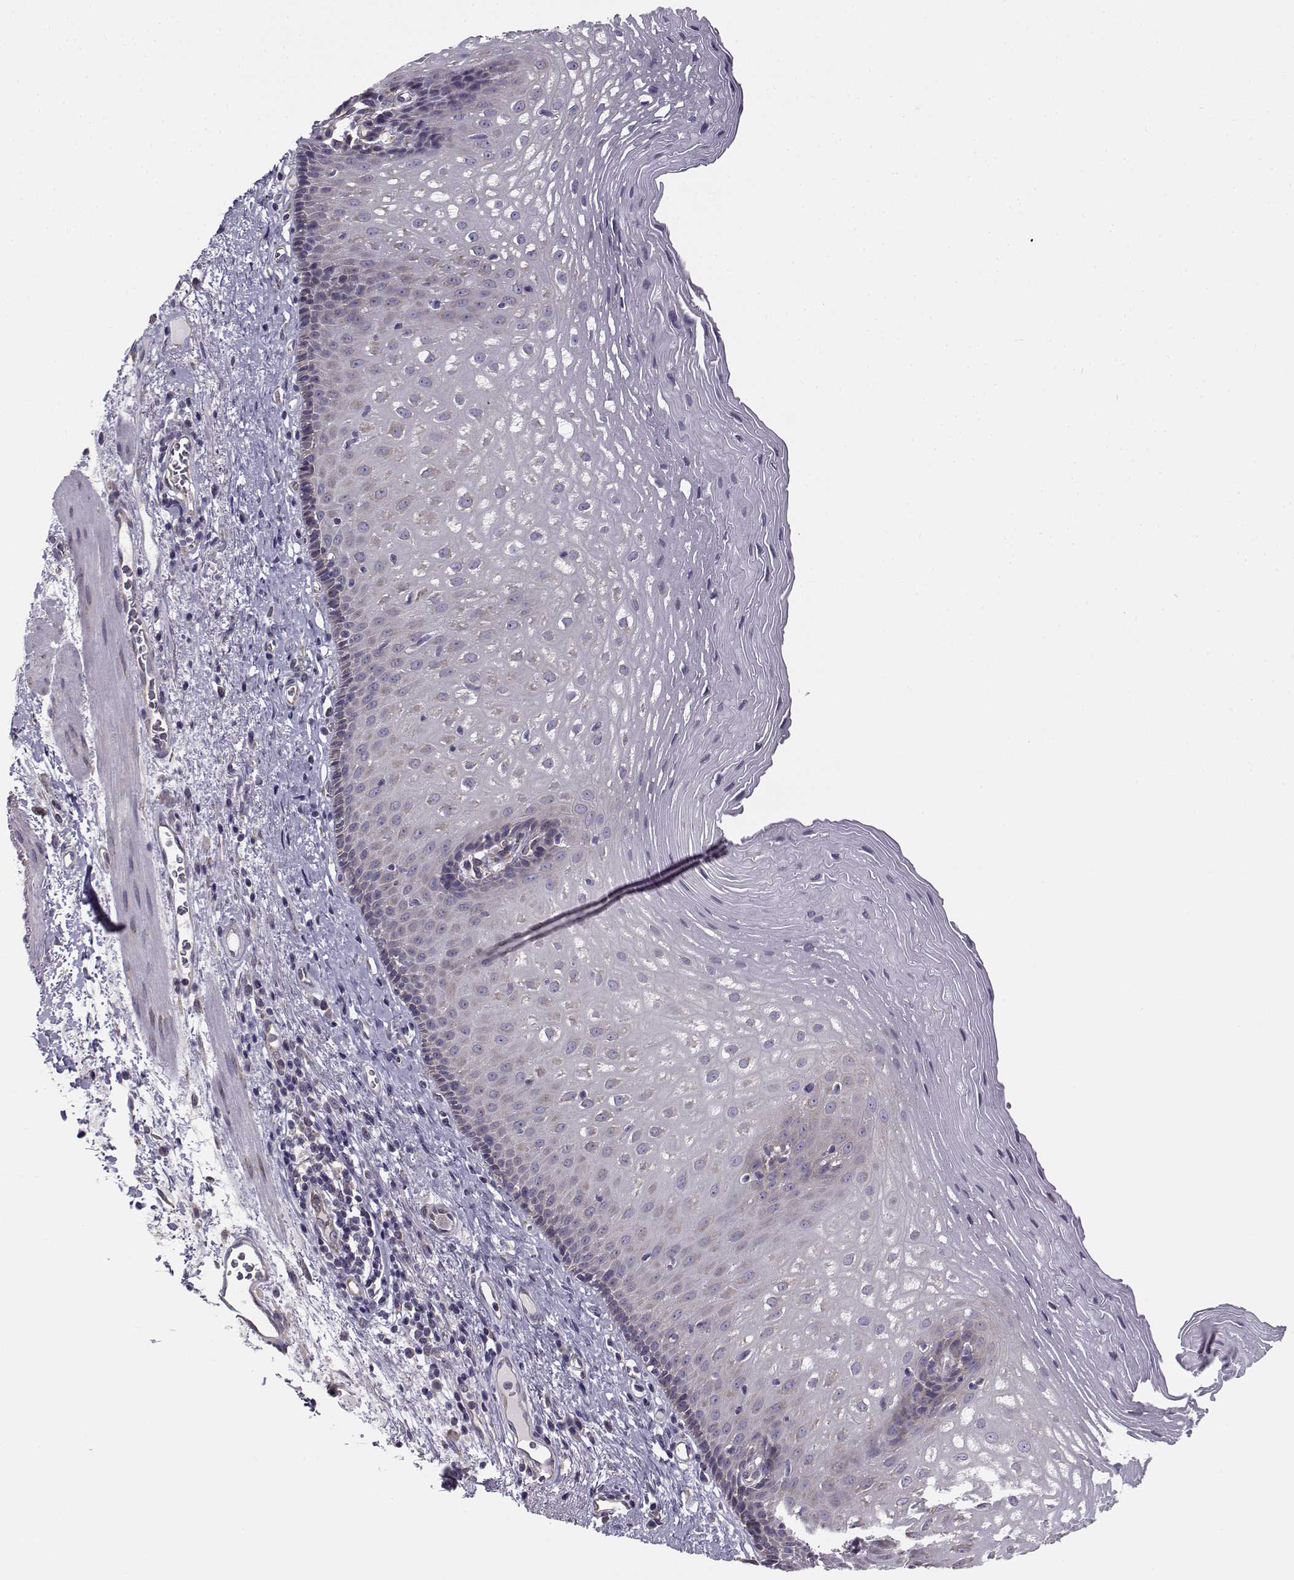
{"staining": {"intensity": "weak", "quantity": "<25%", "location": "cytoplasmic/membranous"}, "tissue": "esophagus", "cell_type": "Squamous epithelial cells", "image_type": "normal", "snomed": [{"axis": "morphology", "description": "Normal tissue, NOS"}, {"axis": "topography", "description": "Esophagus"}], "caption": "An IHC image of benign esophagus is shown. There is no staining in squamous epithelial cells of esophagus.", "gene": "BEND6", "patient": {"sex": "male", "age": 76}}